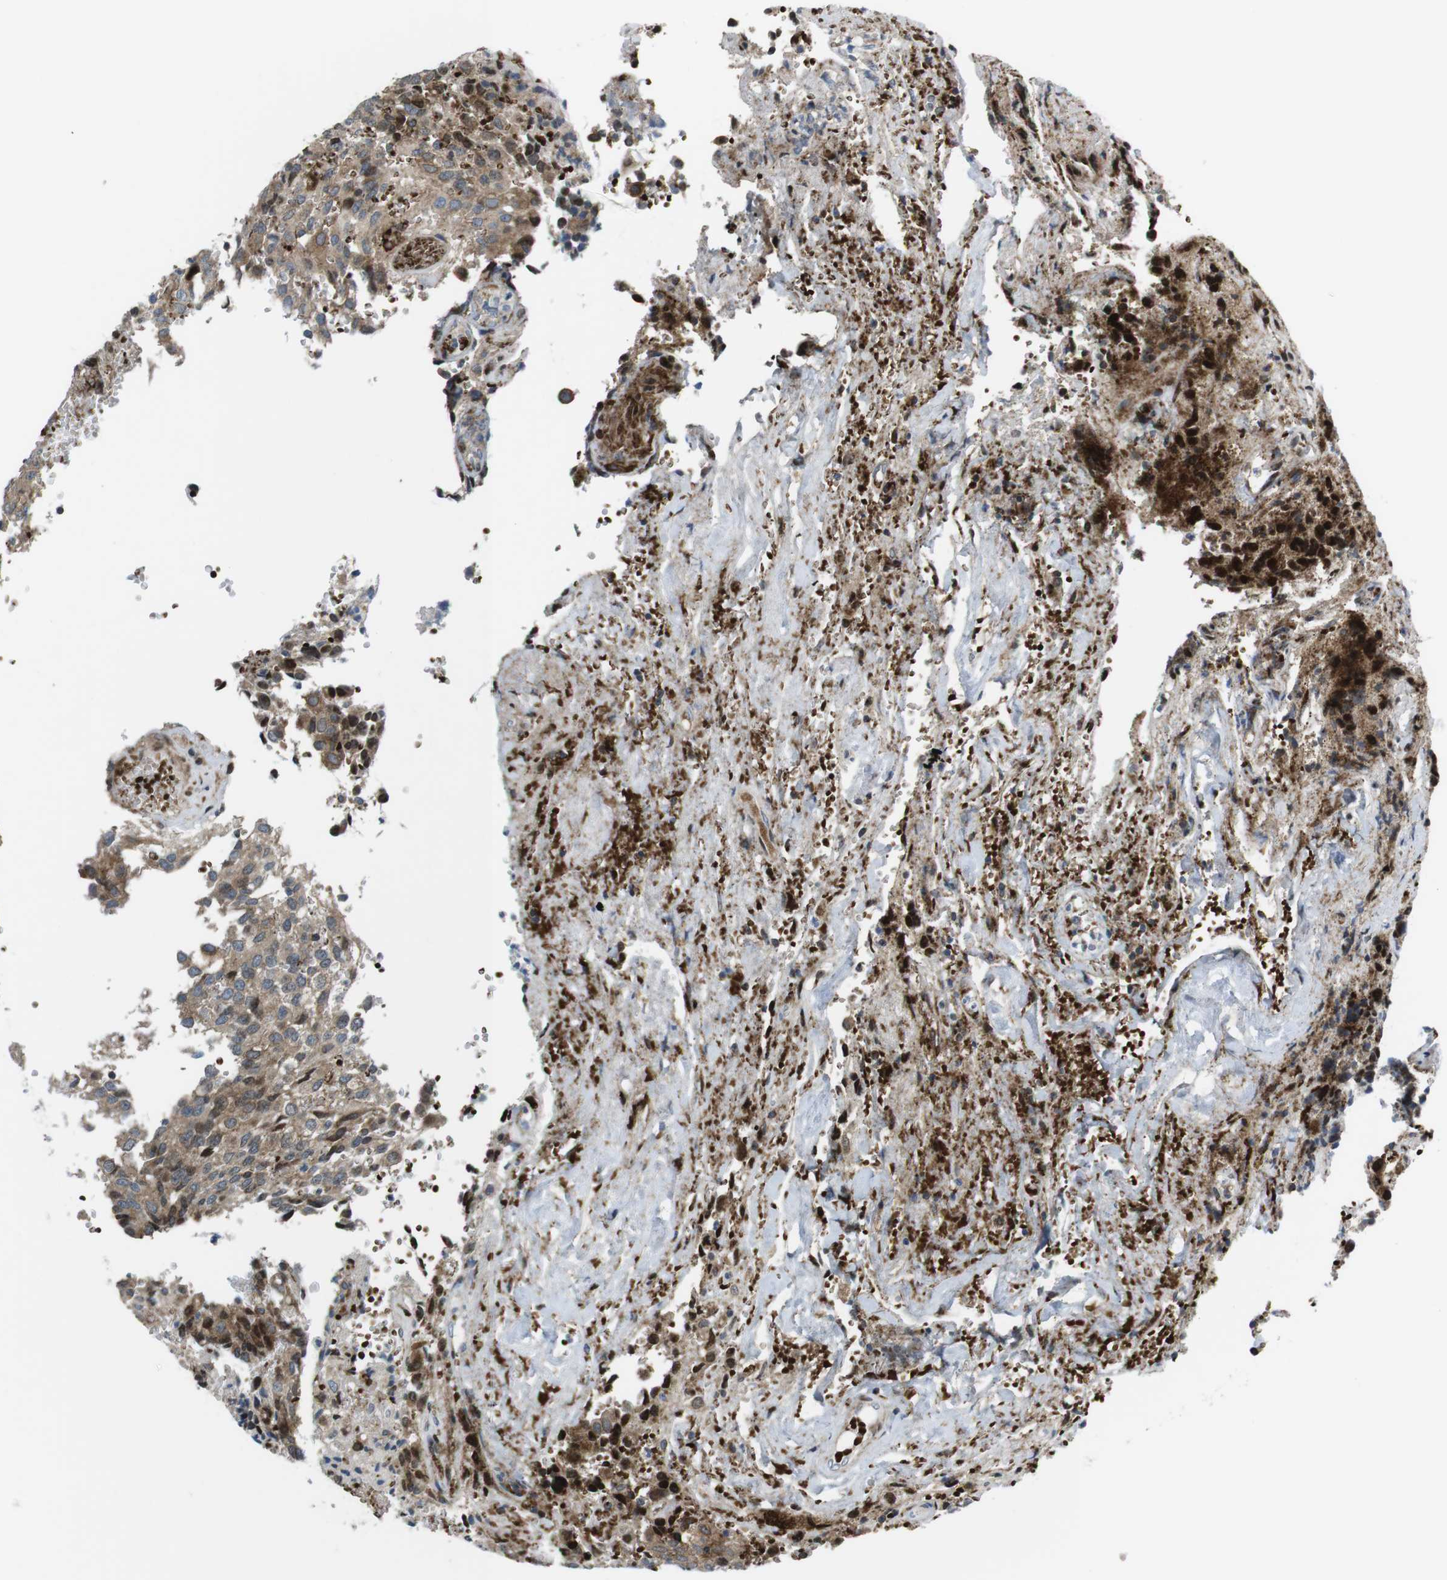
{"staining": {"intensity": "moderate", "quantity": ">75%", "location": "cytoplasmic/membranous"}, "tissue": "glioma", "cell_type": "Tumor cells", "image_type": "cancer", "snomed": [{"axis": "morphology", "description": "Glioma, malignant, High grade"}, {"axis": "topography", "description": "Brain"}], "caption": "Glioma was stained to show a protein in brown. There is medium levels of moderate cytoplasmic/membranous expression in about >75% of tumor cells.", "gene": "CUL7", "patient": {"sex": "male", "age": 32}}